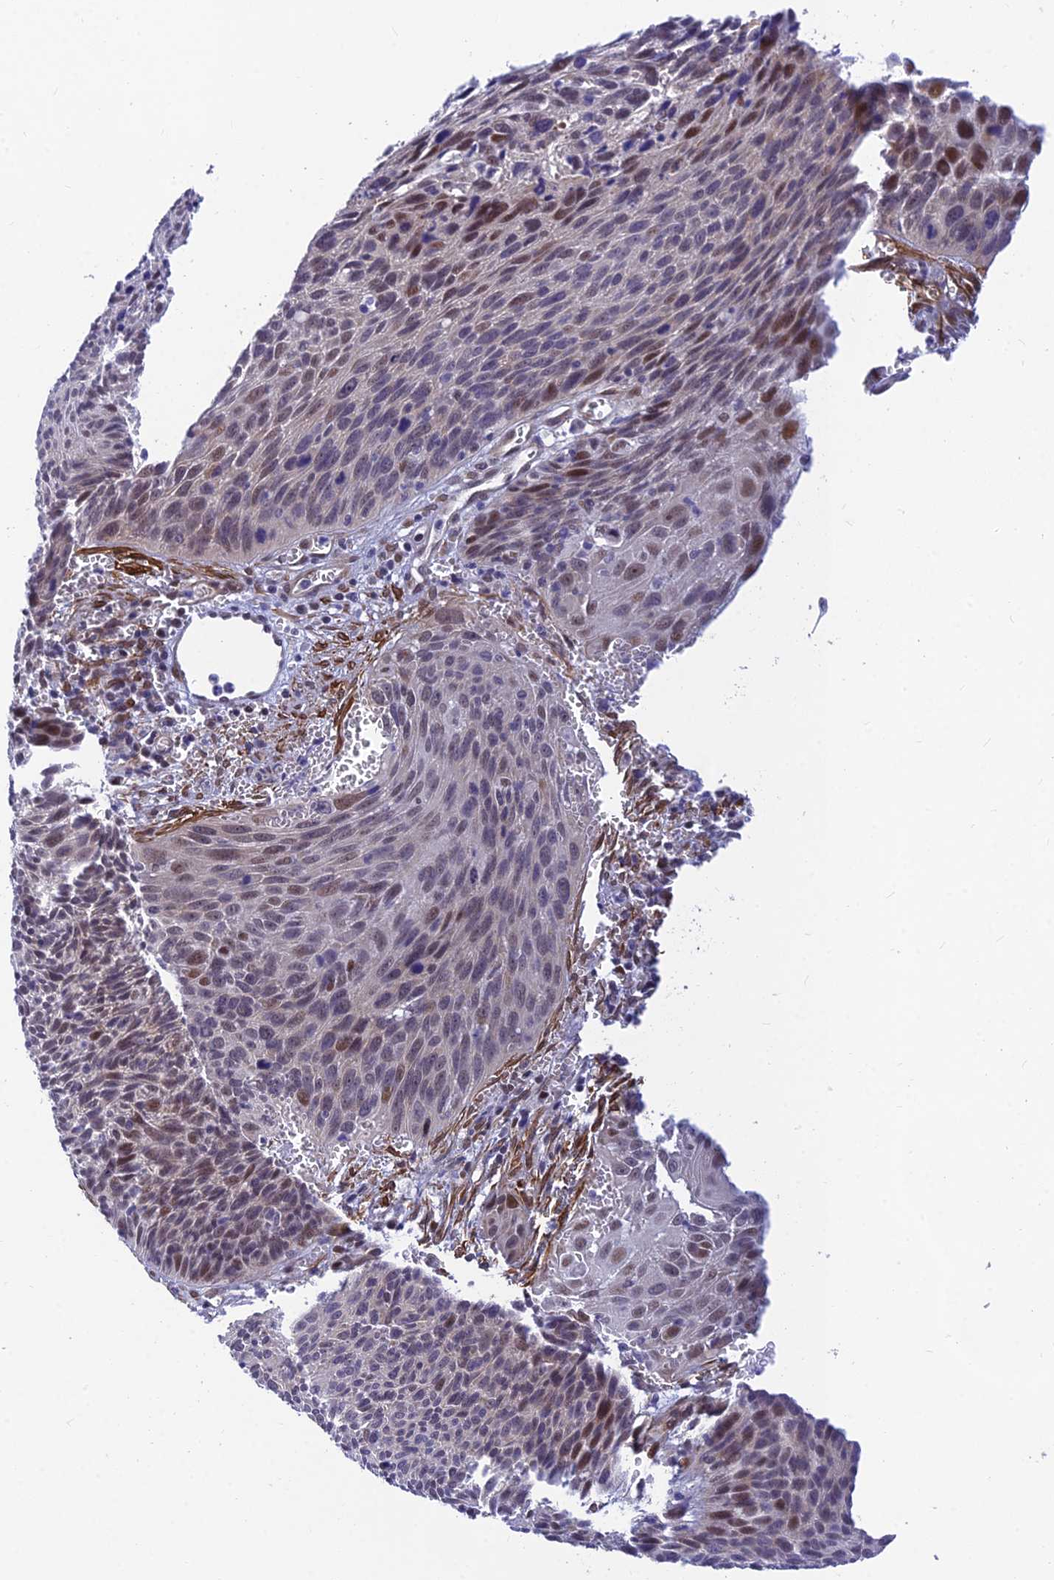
{"staining": {"intensity": "moderate", "quantity": "25%-75%", "location": "nuclear"}, "tissue": "cervical cancer", "cell_type": "Tumor cells", "image_type": "cancer", "snomed": [{"axis": "morphology", "description": "Squamous cell carcinoma, NOS"}, {"axis": "topography", "description": "Cervix"}], "caption": "Brown immunohistochemical staining in human cervical cancer reveals moderate nuclear positivity in approximately 25%-75% of tumor cells.", "gene": "CLK4", "patient": {"sex": "female", "age": 55}}